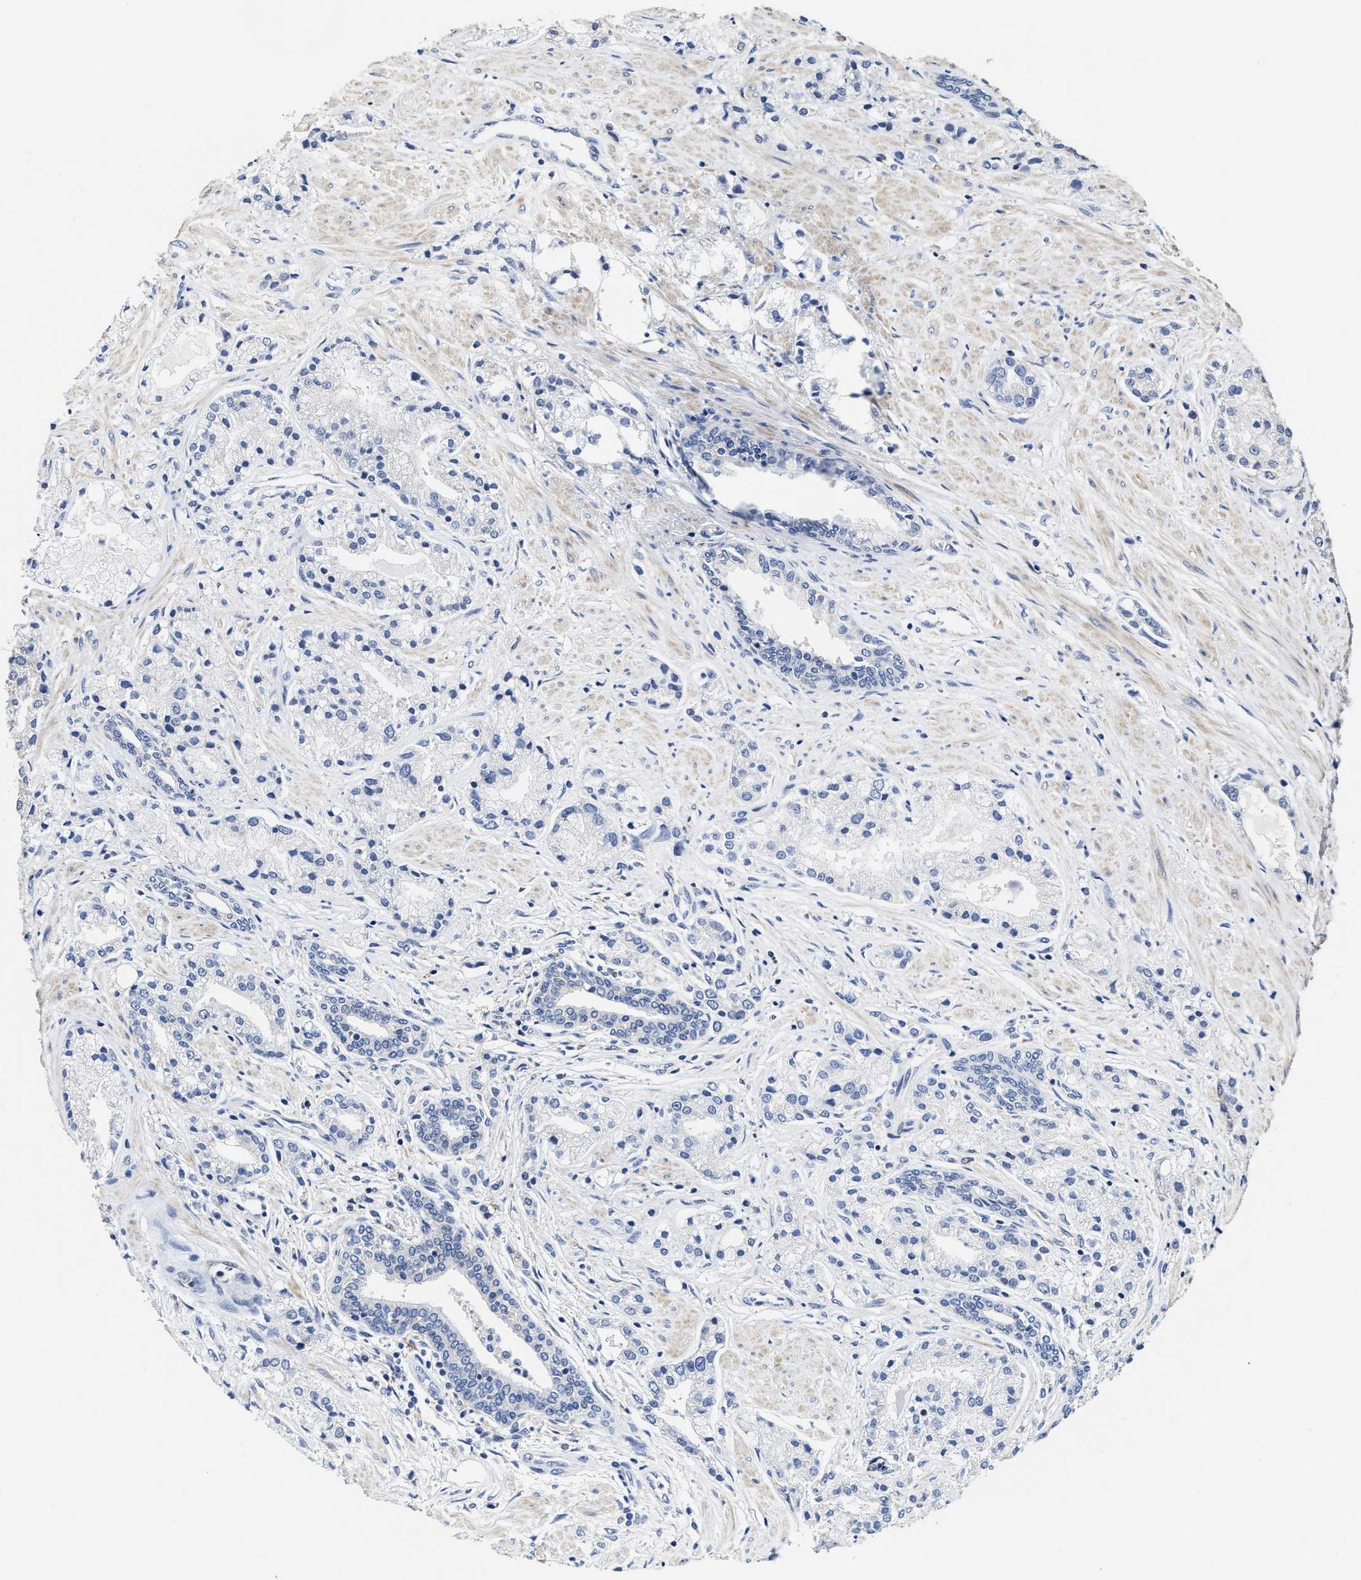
{"staining": {"intensity": "negative", "quantity": "none", "location": "none"}, "tissue": "prostate cancer", "cell_type": "Tumor cells", "image_type": "cancer", "snomed": [{"axis": "morphology", "description": "Adenocarcinoma, High grade"}, {"axis": "topography", "description": "Prostate"}], "caption": "Immunohistochemistry of prostate cancer (adenocarcinoma (high-grade)) shows no positivity in tumor cells. (DAB (3,3'-diaminobenzidine) IHC, high magnification).", "gene": "ZFAT", "patient": {"sex": "male", "age": 50}}